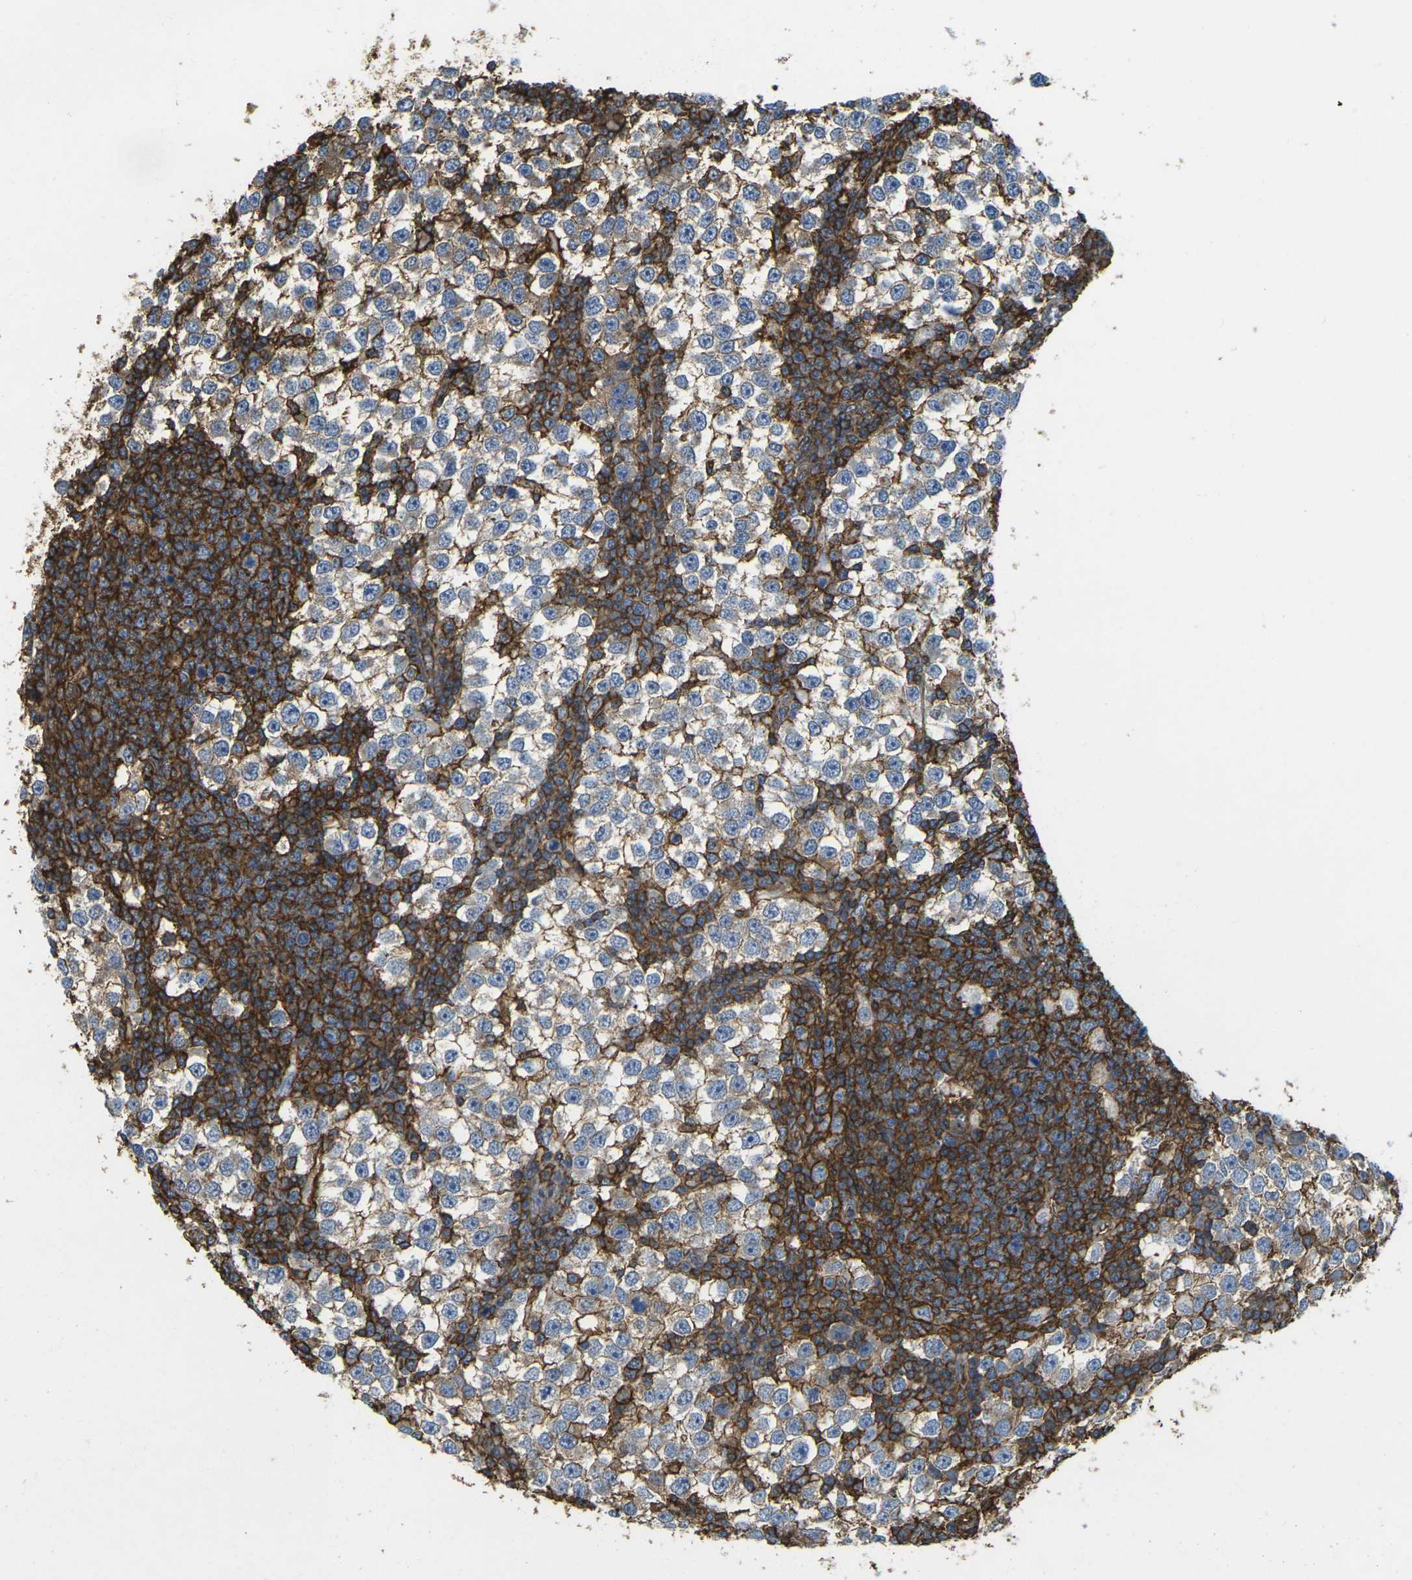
{"staining": {"intensity": "weak", "quantity": "<25%", "location": "cytoplasmic/membranous"}, "tissue": "testis cancer", "cell_type": "Tumor cells", "image_type": "cancer", "snomed": [{"axis": "morphology", "description": "Seminoma, NOS"}, {"axis": "topography", "description": "Testis"}], "caption": "Seminoma (testis) was stained to show a protein in brown. There is no significant expression in tumor cells. The staining was performed using DAB to visualize the protein expression in brown, while the nuclei were stained in blue with hematoxylin (Magnification: 20x).", "gene": "PLCD1", "patient": {"sex": "male", "age": 65}}